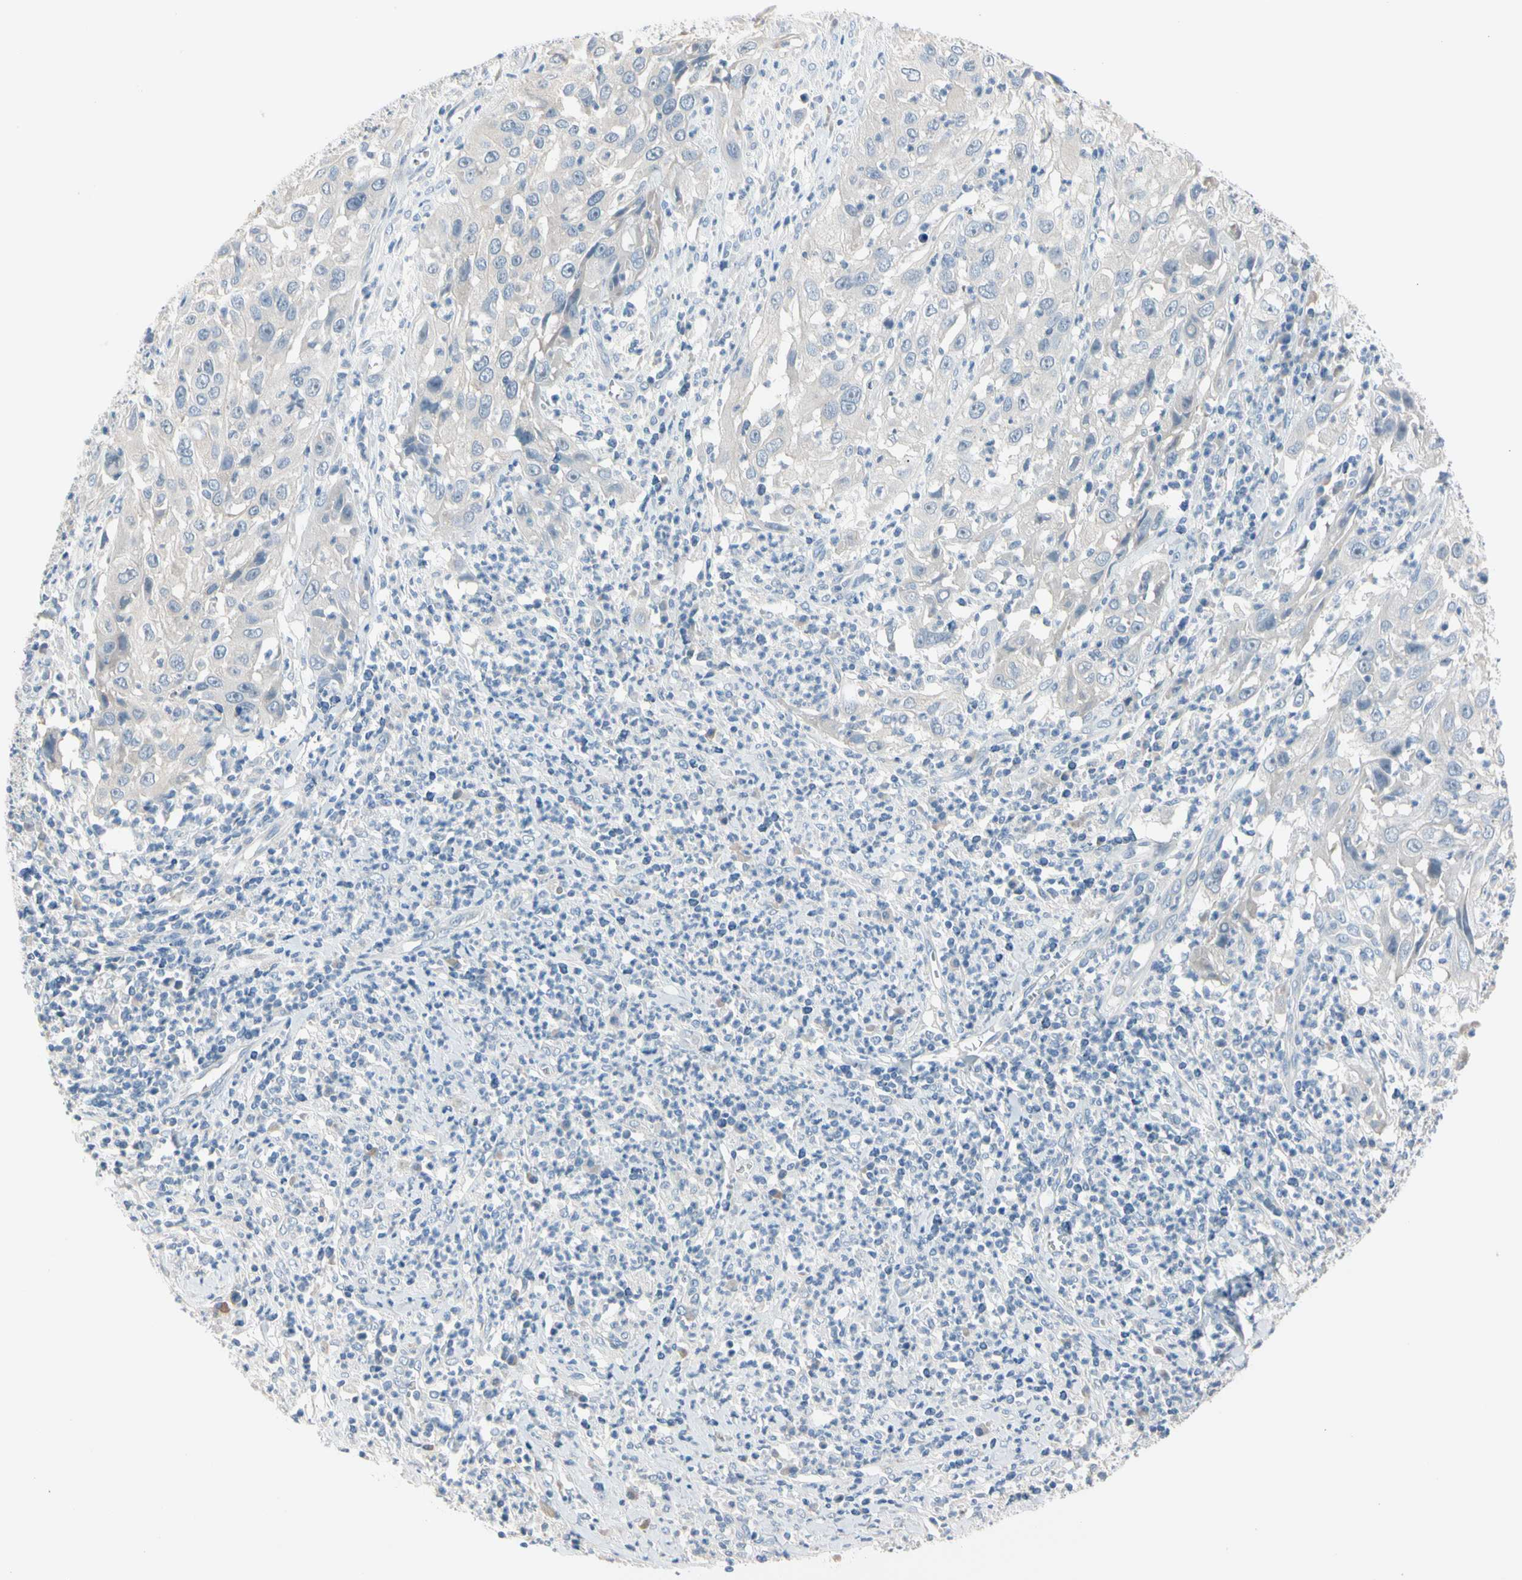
{"staining": {"intensity": "negative", "quantity": "none", "location": "none"}, "tissue": "cervical cancer", "cell_type": "Tumor cells", "image_type": "cancer", "snomed": [{"axis": "morphology", "description": "Squamous cell carcinoma, NOS"}, {"axis": "topography", "description": "Cervix"}], "caption": "Cervical cancer (squamous cell carcinoma) was stained to show a protein in brown. There is no significant expression in tumor cells.", "gene": "MARK1", "patient": {"sex": "female", "age": 32}}